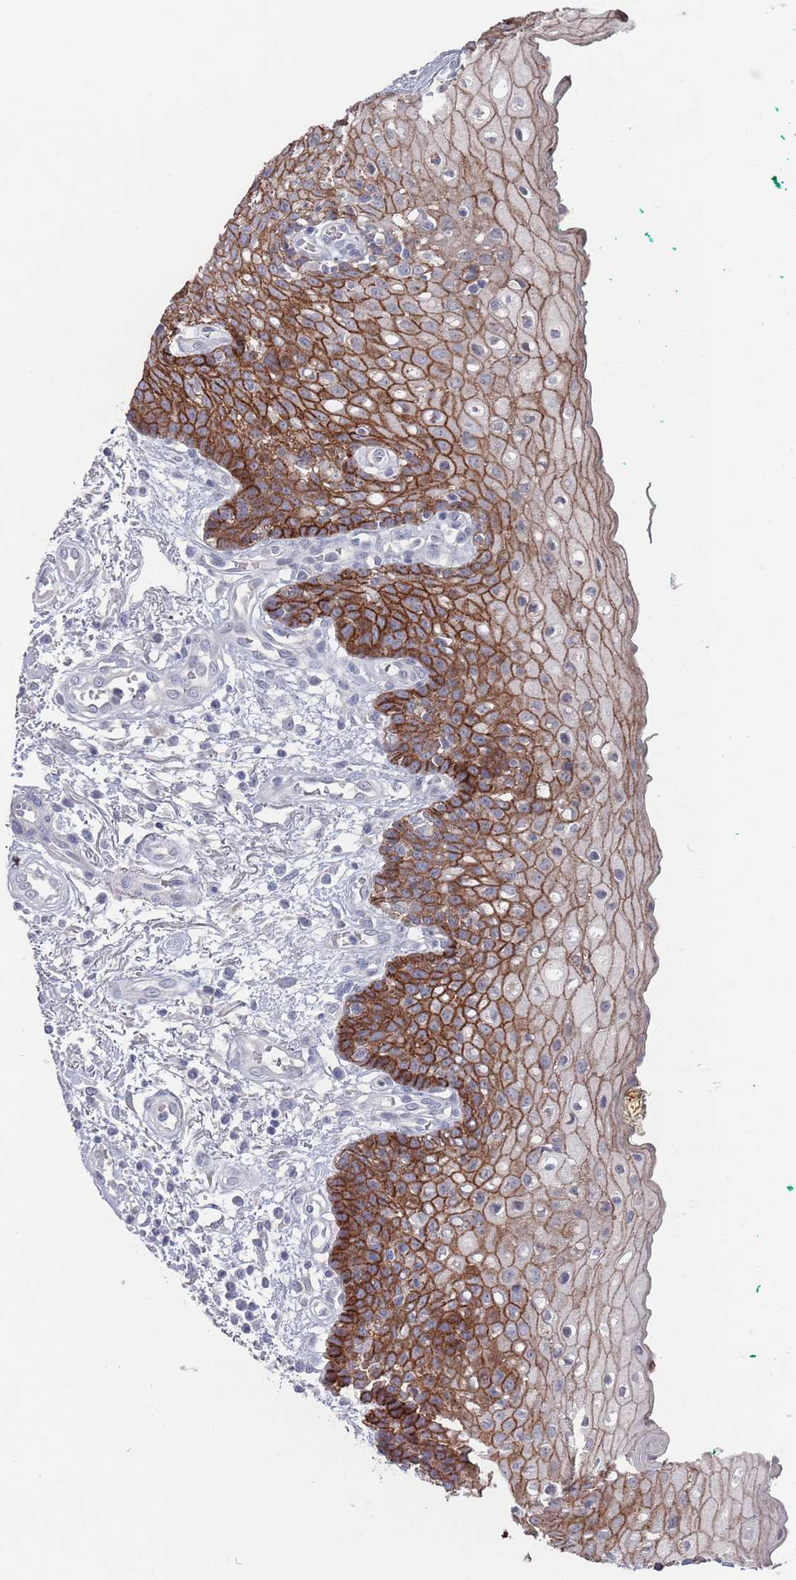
{"staining": {"intensity": "strong", "quantity": ">75%", "location": "cytoplasmic/membranous"}, "tissue": "oral mucosa", "cell_type": "Squamous epithelial cells", "image_type": "normal", "snomed": [{"axis": "morphology", "description": "Normal tissue, NOS"}, {"axis": "morphology", "description": "Squamous cell carcinoma, NOS"}, {"axis": "topography", "description": "Oral tissue"}, {"axis": "topography", "description": "Tounge, NOS"}, {"axis": "topography", "description": "Head-Neck"}], "caption": "DAB (3,3'-diaminobenzidine) immunohistochemical staining of unremarkable human oral mucosa shows strong cytoplasmic/membranous protein positivity in about >75% of squamous epithelial cells.", "gene": "PROM2", "patient": {"sex": "male", "age": 79}}